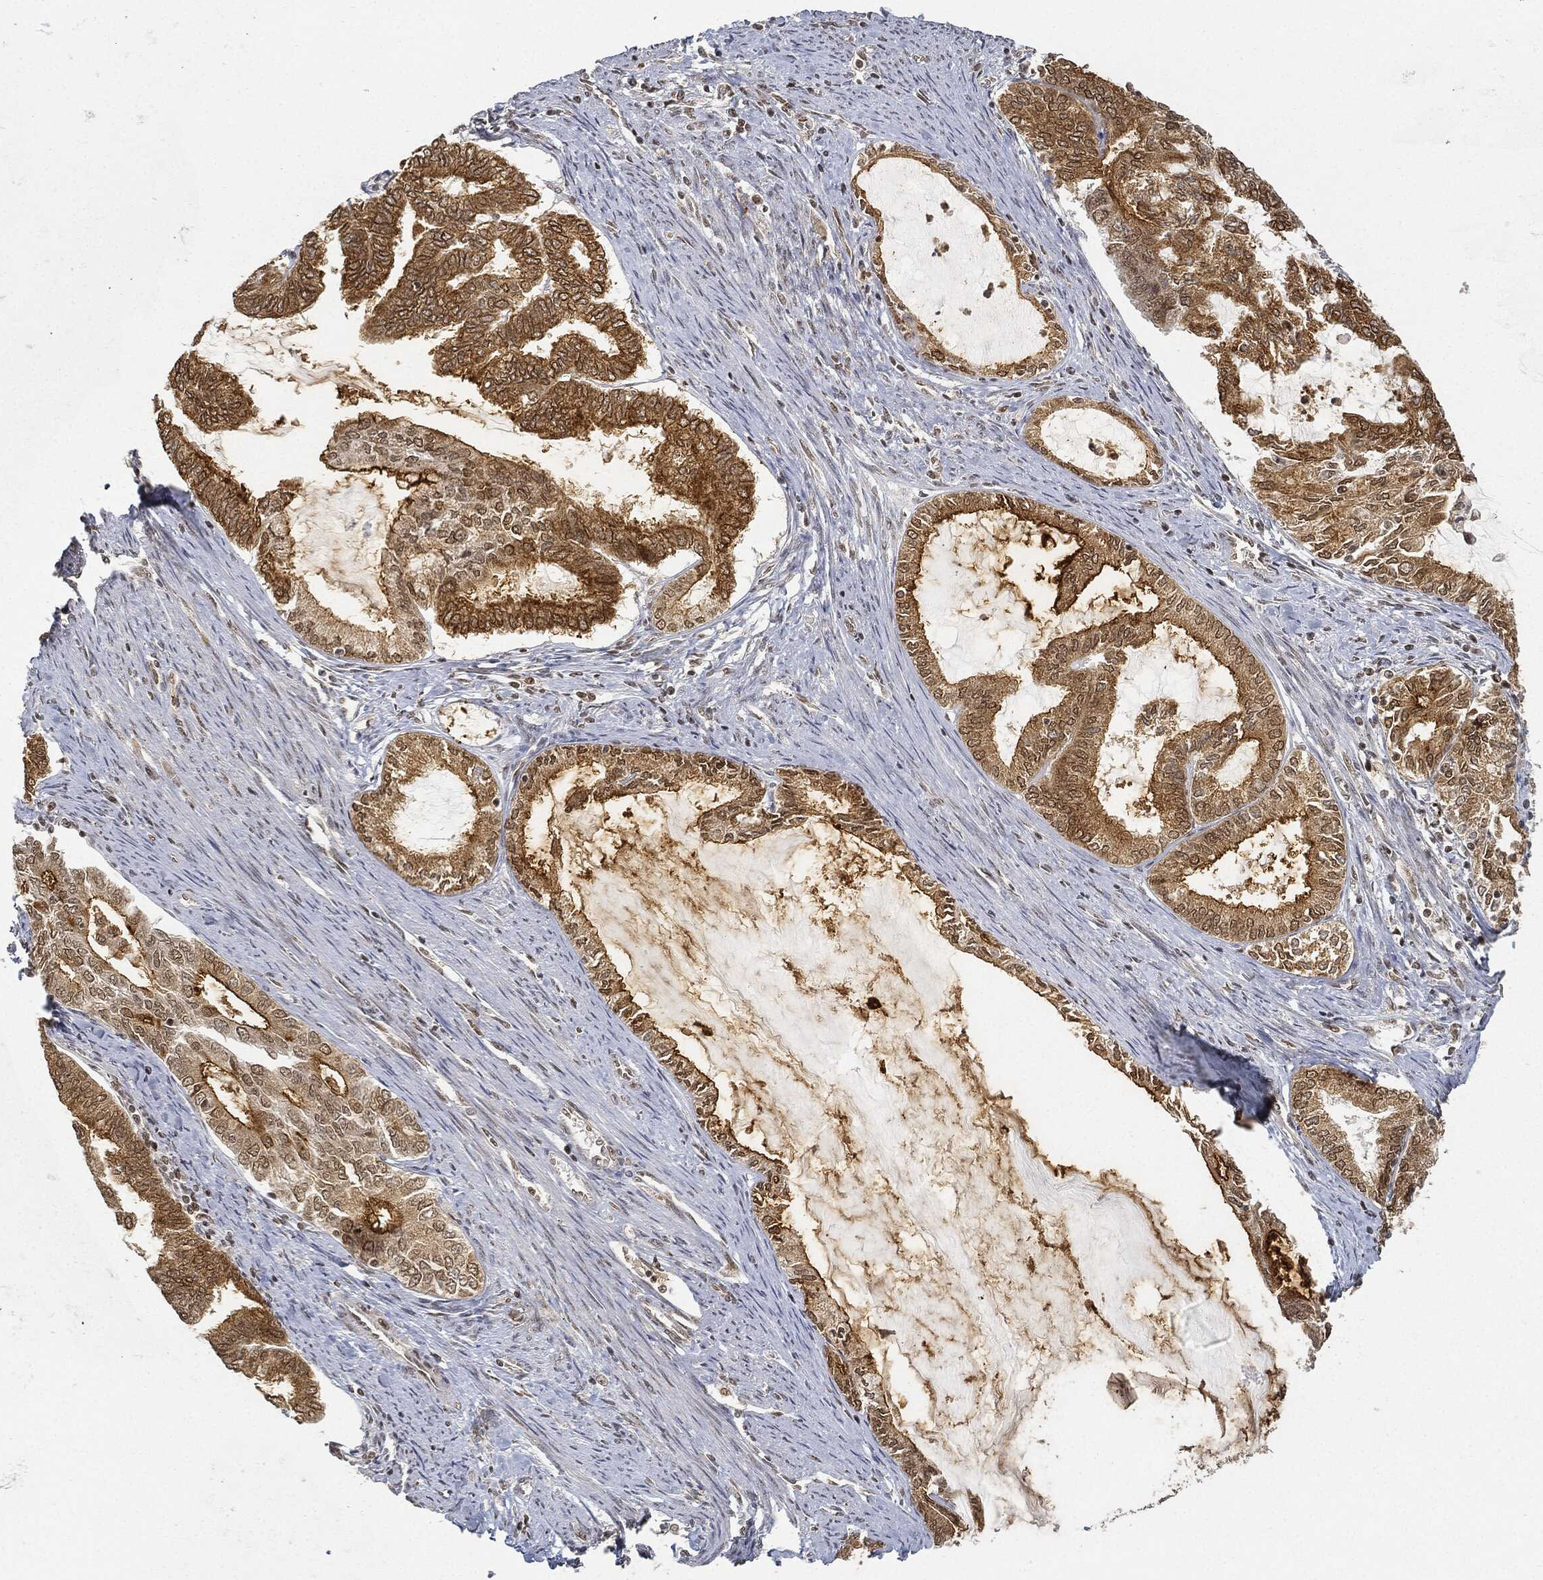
{"staining": {"intensity": "strong", "quantity": "<25%", "location": "cytoplasmic/membranous"}, "tissue": "endometrial cancer", "cell_type": "Tumor cells", "image_type": "cancer", "snomed": [{"axis": "morphology", "description": "Adenocarcinoma, NOS"}, {"axis": "topography", "description": "Endometrium"}], "caption": "Human endometrial adenocarcinoma stained with a brown dye reveals strong cytoplasmic/membranous positive positivity in about <25% of tumor cells.", "gene": "CIB1", "patient": {"sex": "female", "age": 86}}